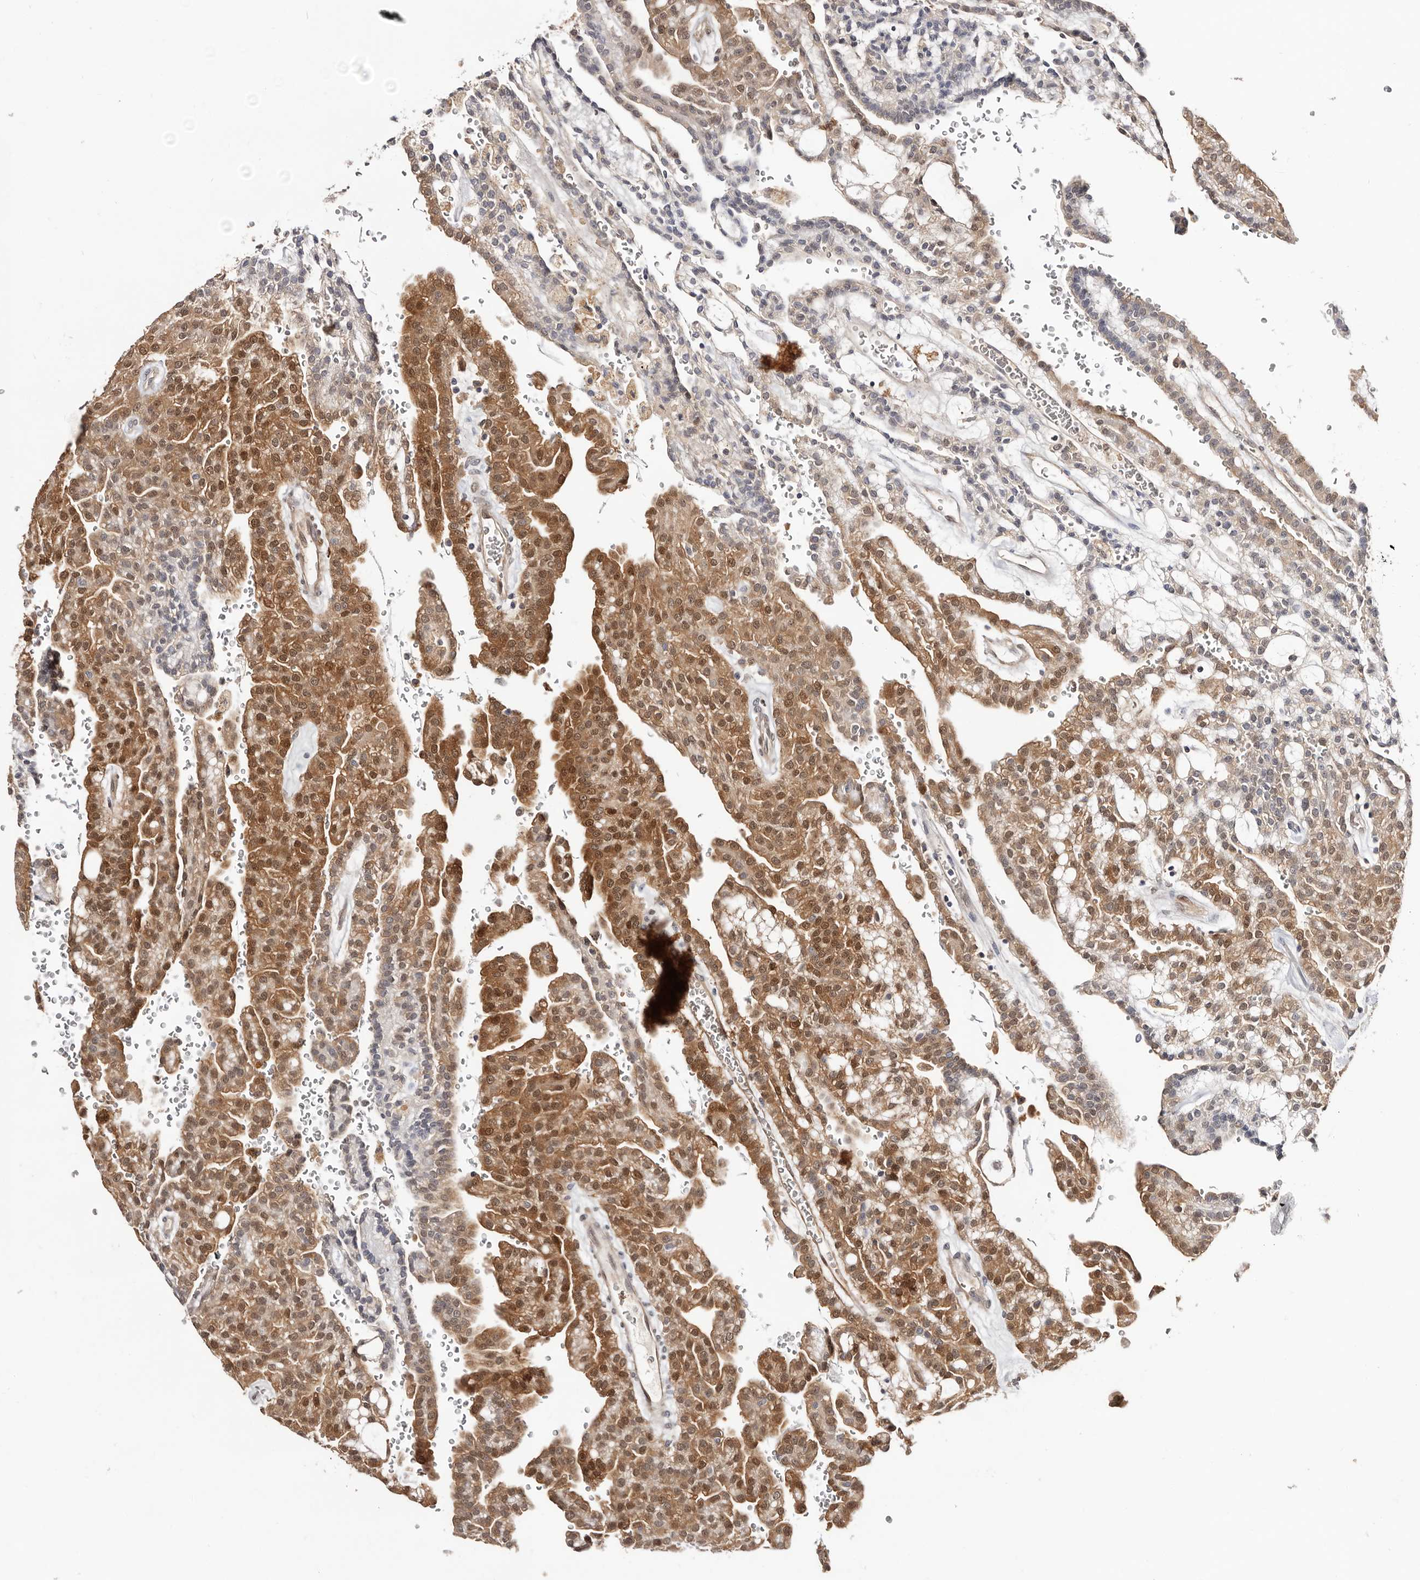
{"staining": {"intensity": "moderate", "quantity": ">75%", "location": "cytoplasmic/membranous,nuclear"}, "tissue": "renal cancer", "cell_type": "Tumor cells", "image_type": "cancer", "snomed": [{"axis": "morphology", "description": "Adenocarcinoma, NOS"}, {"axis": "topography", "description": "Kidney"}], "caption": "Immunohistochemistry of renal cancer (adenocarcinoma) reveals medium levels of moderate cytoplasmic/membranous and nuclear positivity in about >75% of tumor cells. (brown staining indicates protein expression, while blue staining denotes nuclei).", "gene": "TP53I3", "patient": {"sex": "male", "age": 63}}